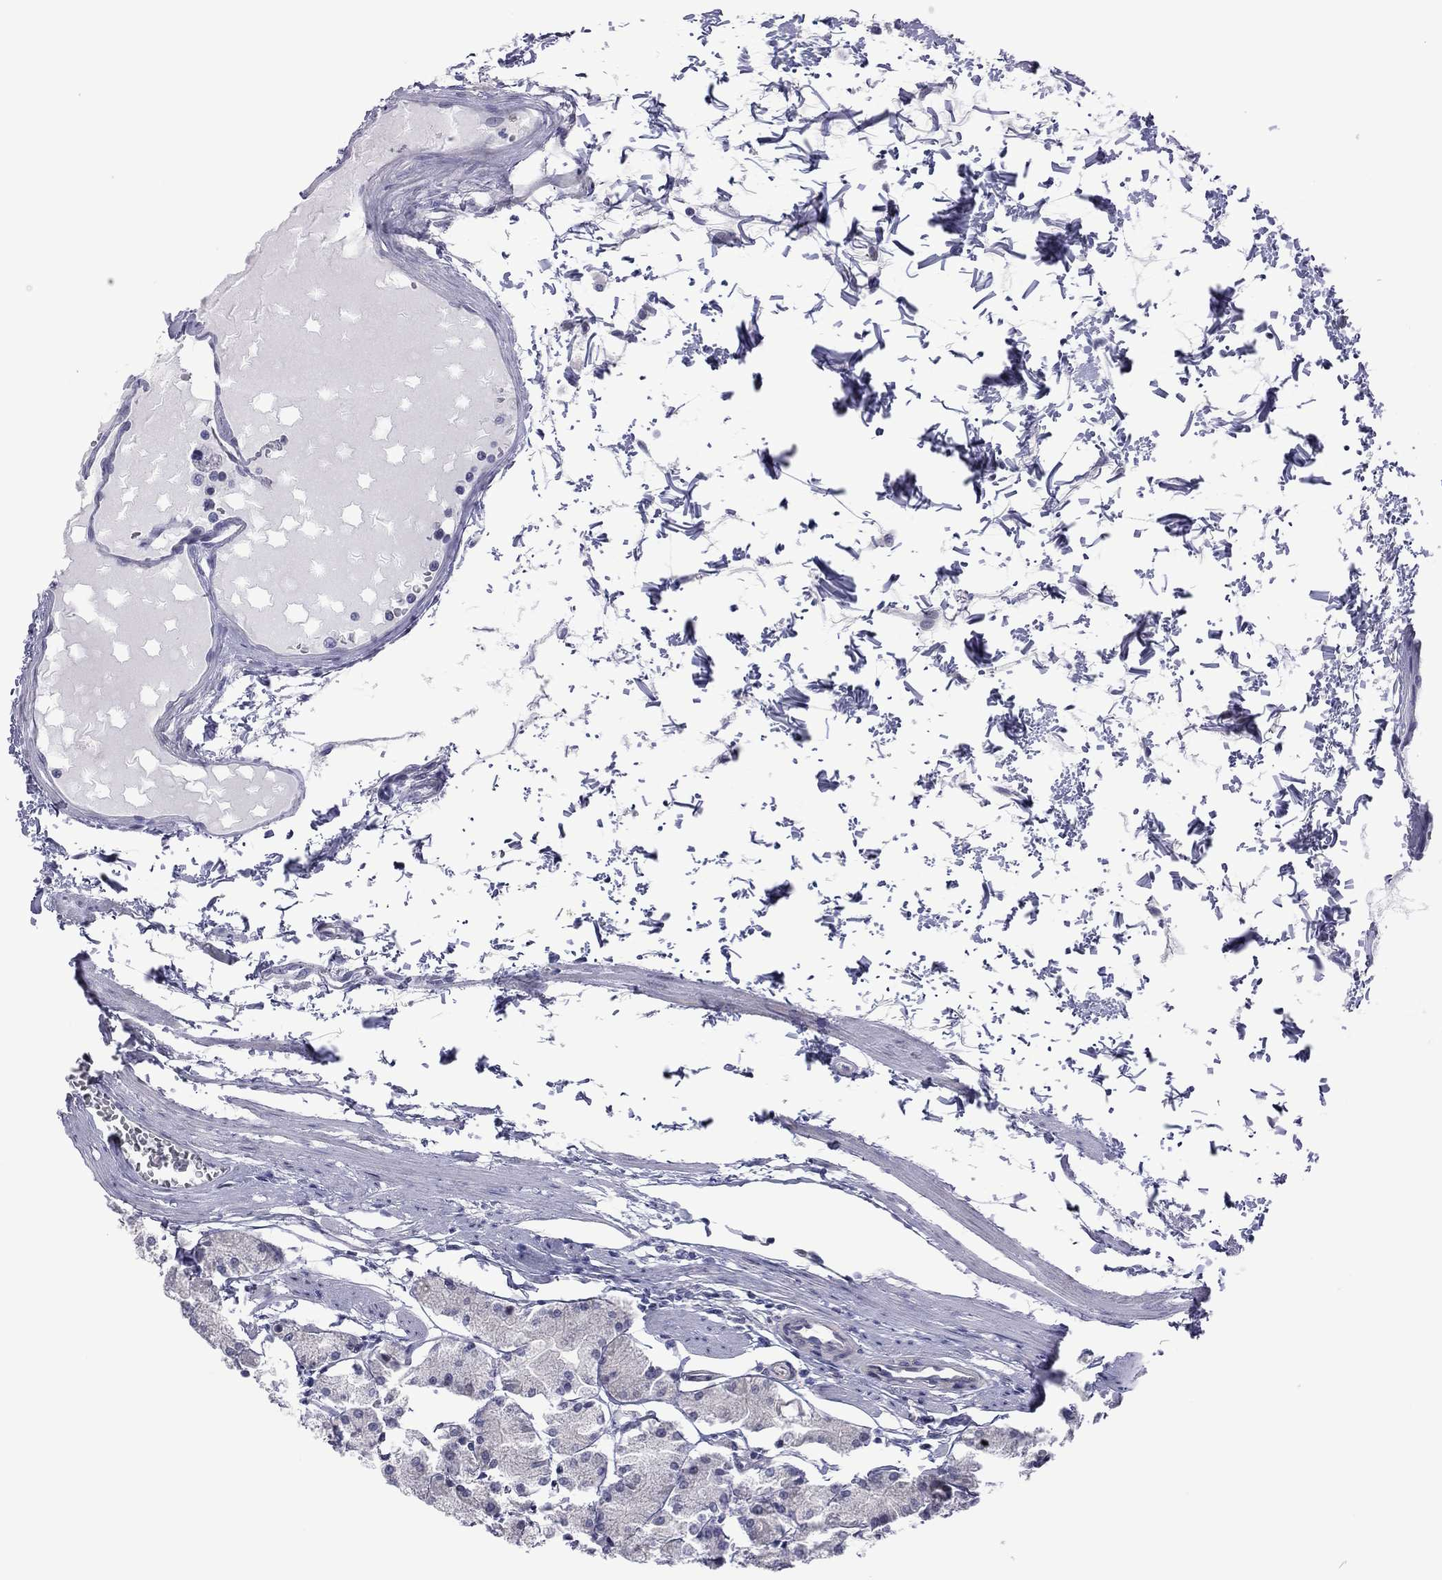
{"staining": {"intensity": "negative", "quantity": "none", "location": "none"}, "tissue": "stomach", "cell_type": "Glandular cells", "image_type": "normal", "snomed": [{"axis": "morphology", "description": "Normal tissue, NOS"}, {"axis": "topography", "description": "Stomach, upper"}], "caption": "Stomach stained for a protein using immunohistochemistry (IHC) exhibits no staining glandular cells.", "gene": "POU5F2", "patient": {"sex": "male", "age": 60}}